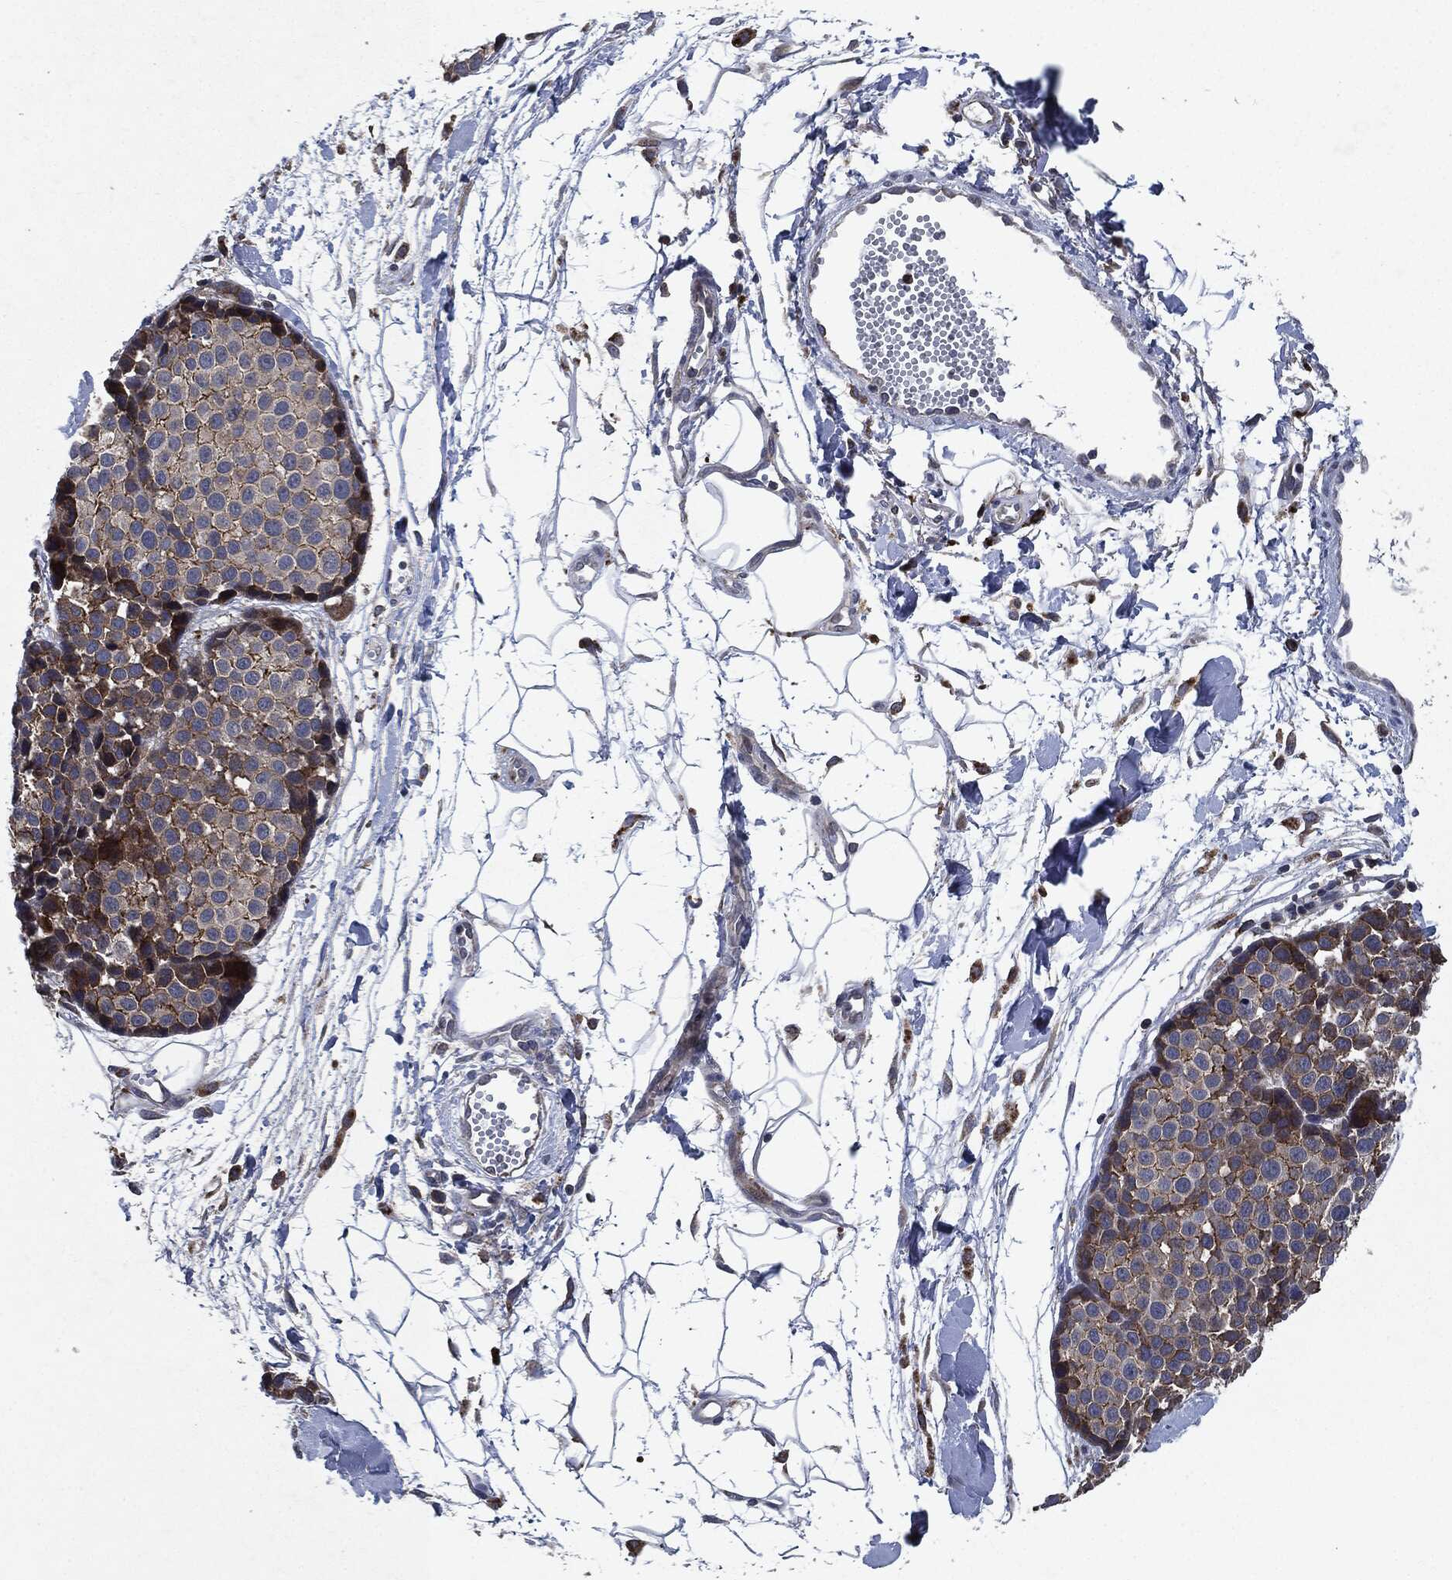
{"staining": {"intensity": "moderate", "quantity": "<25%", "location": "cytoplasmic/membranous"}, "tissue": "melanoma", "cell_type": "Tumor cells", "image_type": "cancer", "snomed": [{"axis": "morphology", "description": "Malignant melanoma, NOS"}, {"axis": "topography", "description": "Skin"}], "caption": "Approximately <25% of tumor cells in melanoma show moderate cytoplasmic/membranous protein positivity as visualized by brown immunohistochemical staining.", "gene": "SLC31A2", "patient": {"sex": "female", "age": 86}}